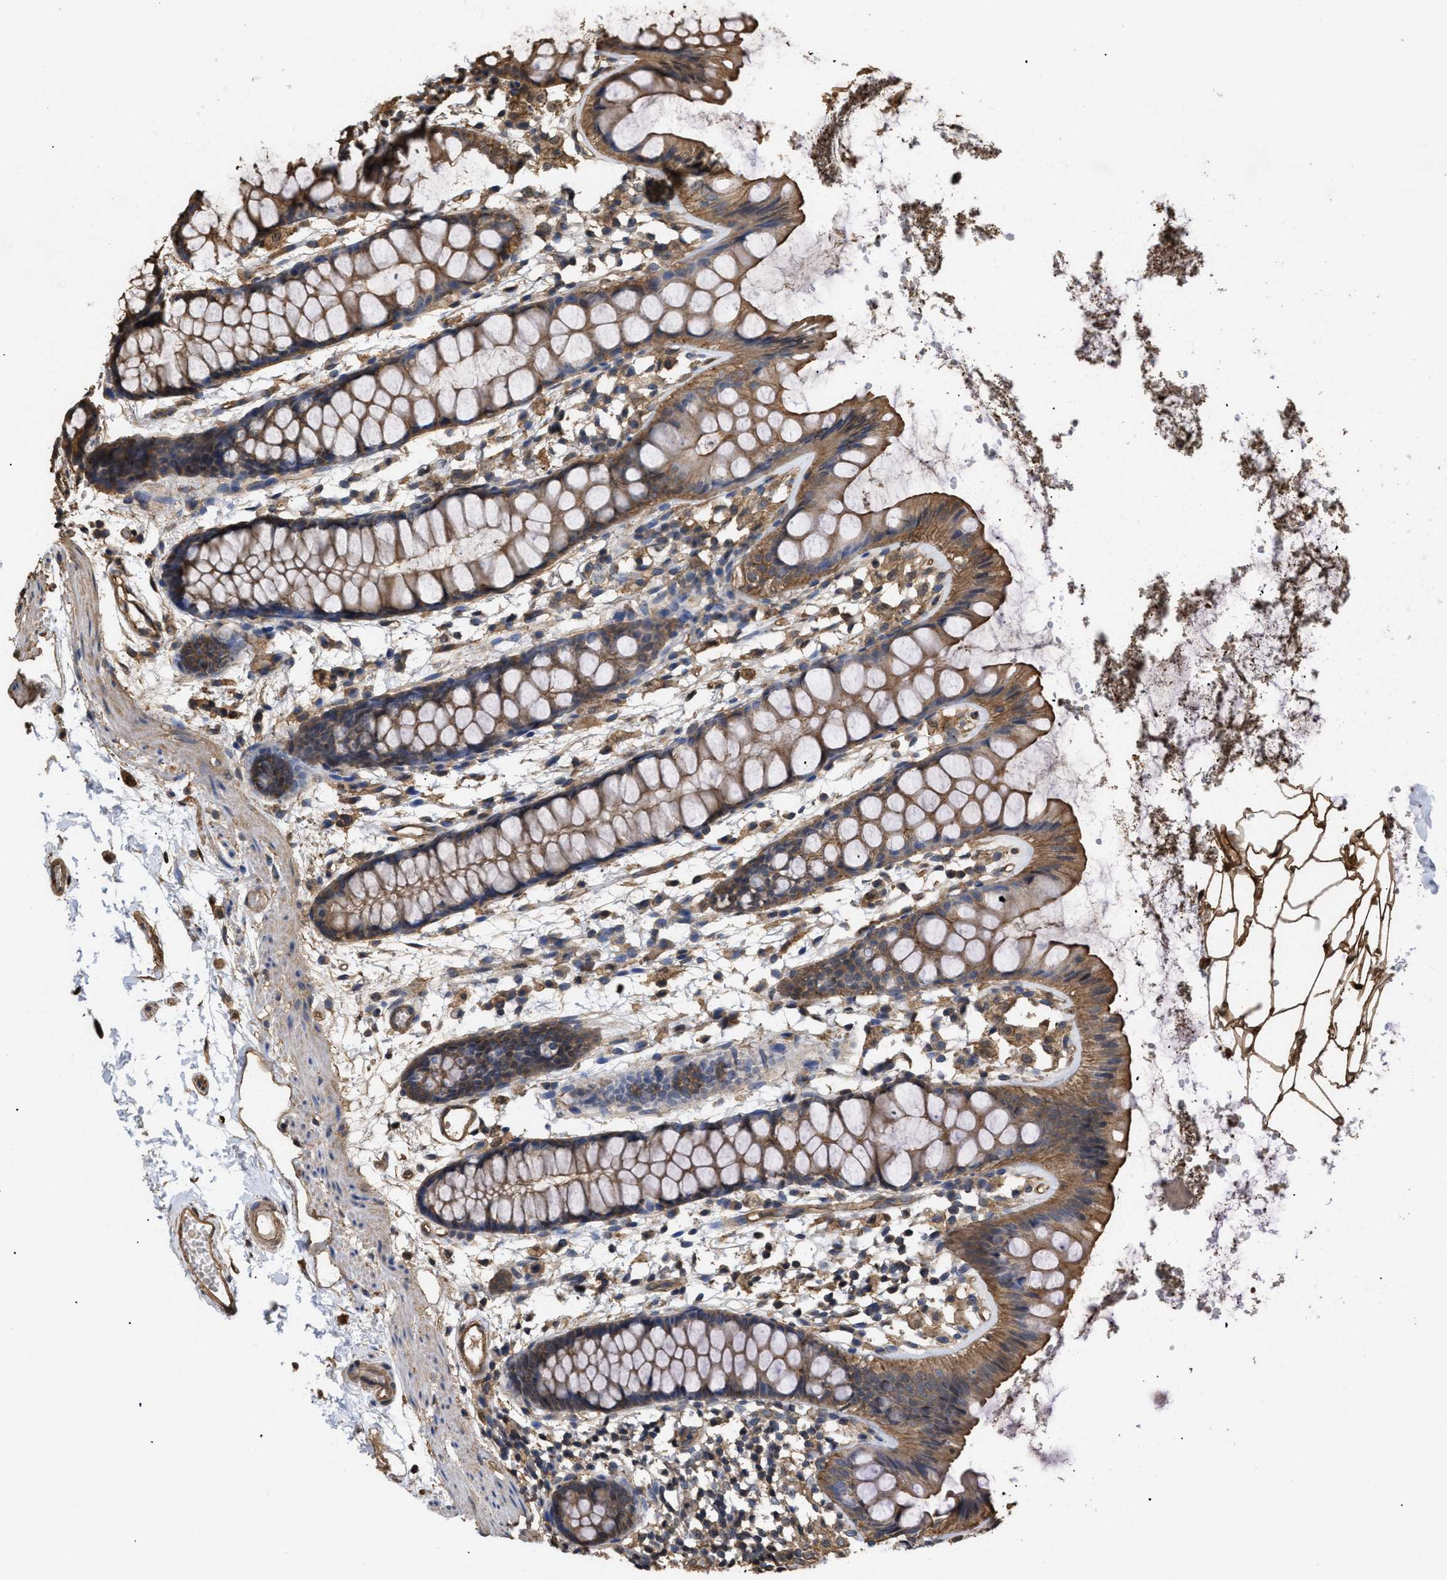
{"staining": {"intensity": "moderate", "quantity": ">75%", "location": "cytoplasmic/membranous"}, "tissue": "rectum", "cell_type": "Glandular cells", "image_type": "normal", "snomed": [{"axis": "morphology", "description": "Normal tissue, NOS"}, {"axis": "topography", "description": "Rectum"}], "caption": "Protein expression by immunohistochemistry displays moderate cytoplasmic/membranous expression in approximately >75% of glandular cells in benign rectum.", "gene": "CALM1", "patient": {"sex": "female", "age": 66}}